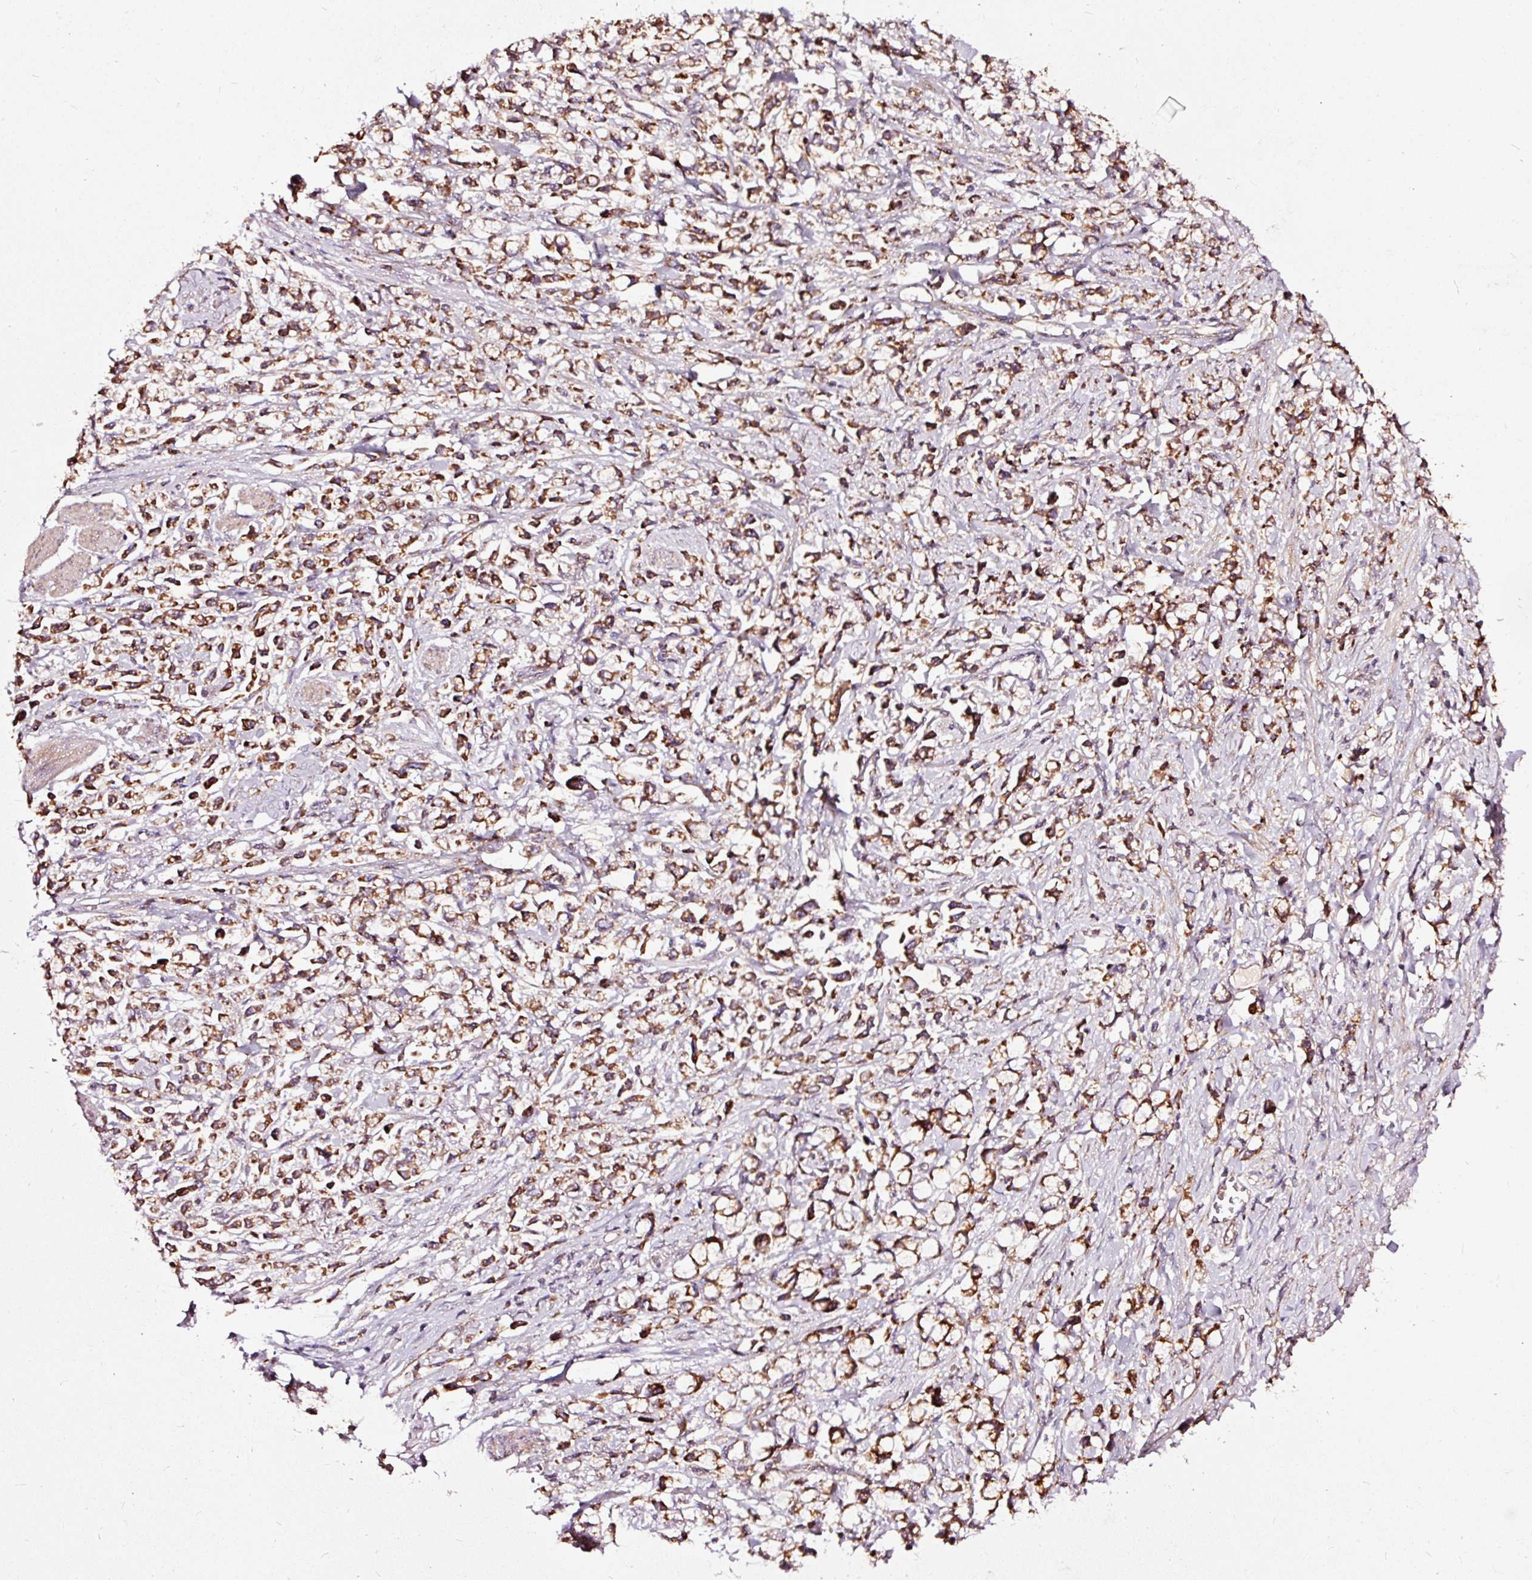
{"staining": {"intensity": "strong", "quantity": ">75%", "location": "cytoplasmic/membranous"}, "tissue": "stomach cancer", "cell_type": "Tumor cells", "image_type": "cancer", "snomed": [{"axis": "morphology", "description": "Adenocarcinoma, NOS"}, {"axis": "topography", "description": "Stomach"}], "caption": "A micrograph of adenocarcinoma (stomach) stained for a protein exhibits strong cytoplasmic/membranous brown staining in tumor cells.", "gene": "TPM1", "patient": {"sex": "female", "age": 81}}